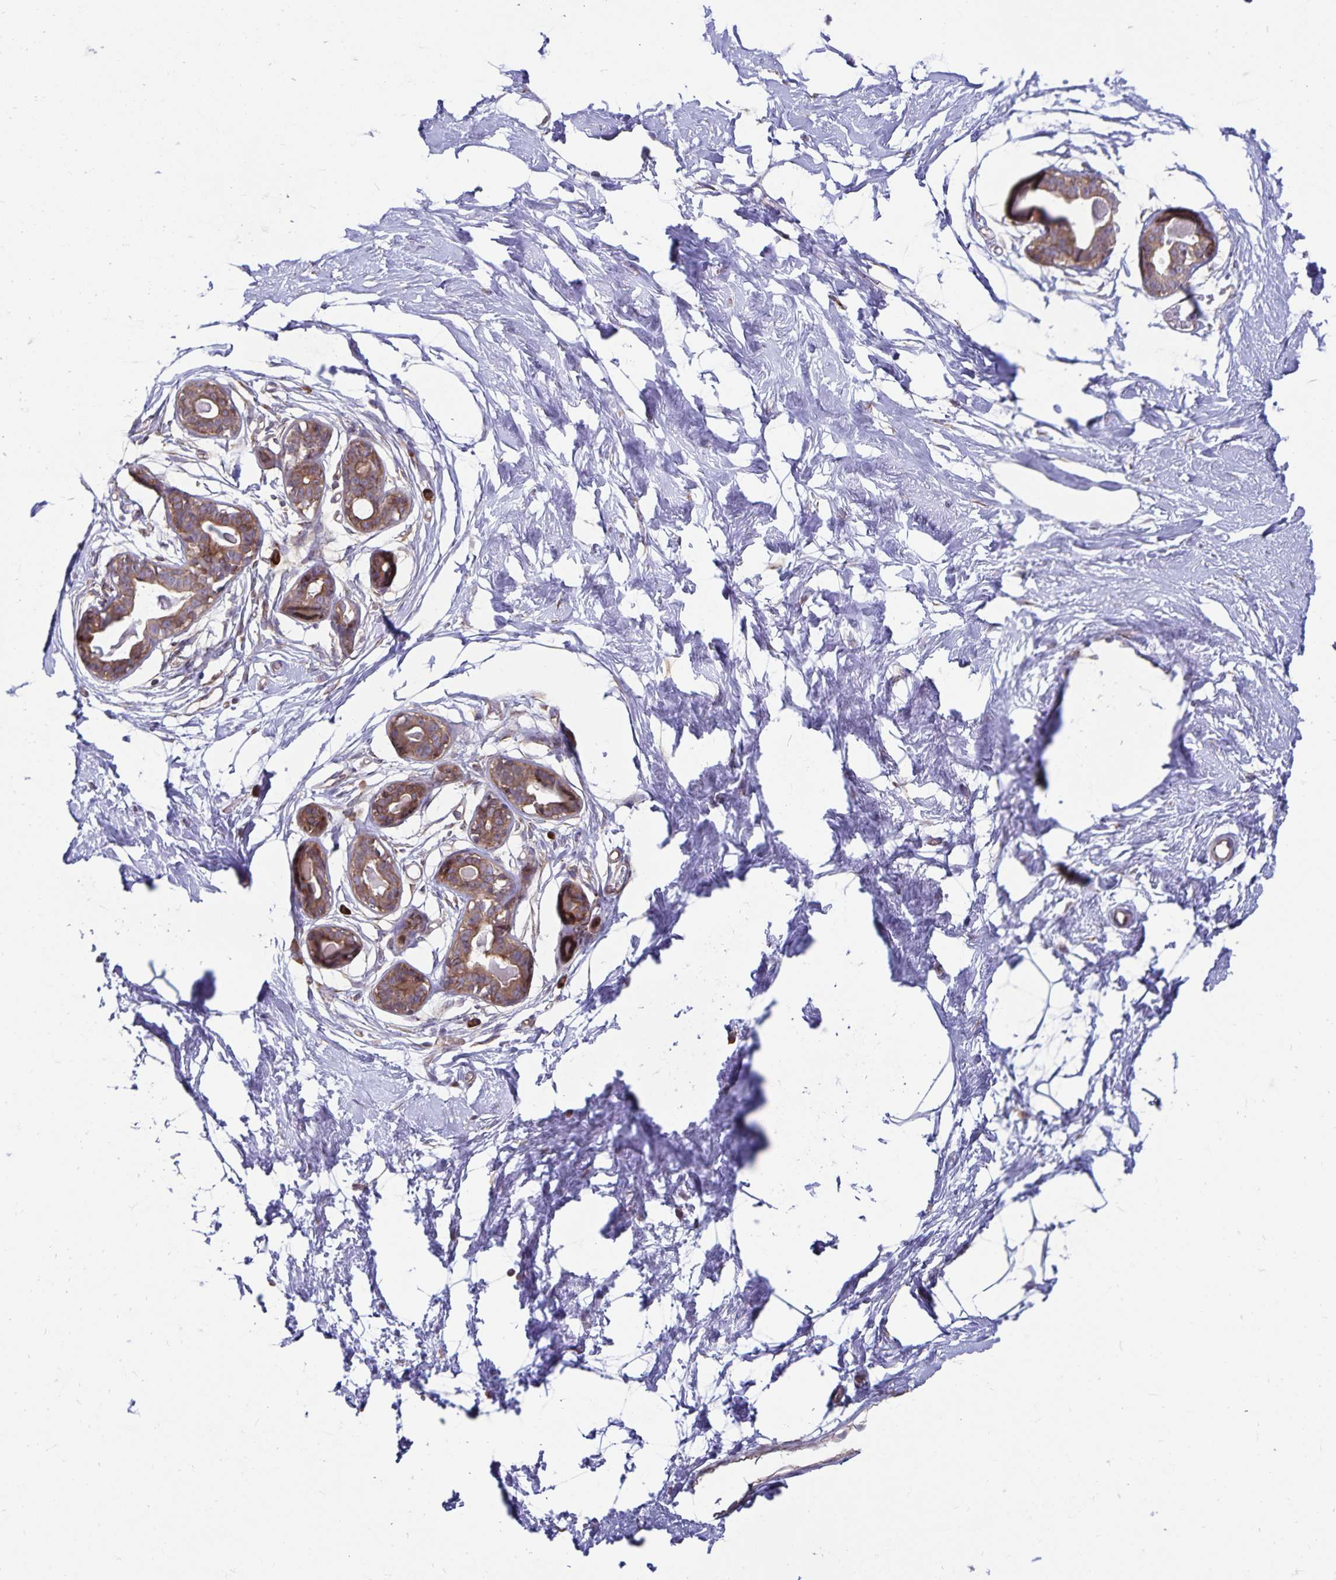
{"staining": {"intensity": "negative", "quantity": "none", "location": "none"}, "tissue": "breast", "cell_type": "Adipocytes", "image_type": "normal", "snomed": [{"axis": "morphology", "description": "Normal tissue, NOS"}, {"axis": "topography", "description": "Breast"}], "caption": "Adipocytes are negative for brown protein staining in benign breast. (DAB (3,3'-diaminobenzidine) immunohistochemistry, high magnification).", "gene": "SEC62", "patient": {"sex": "female", "age": 45}}